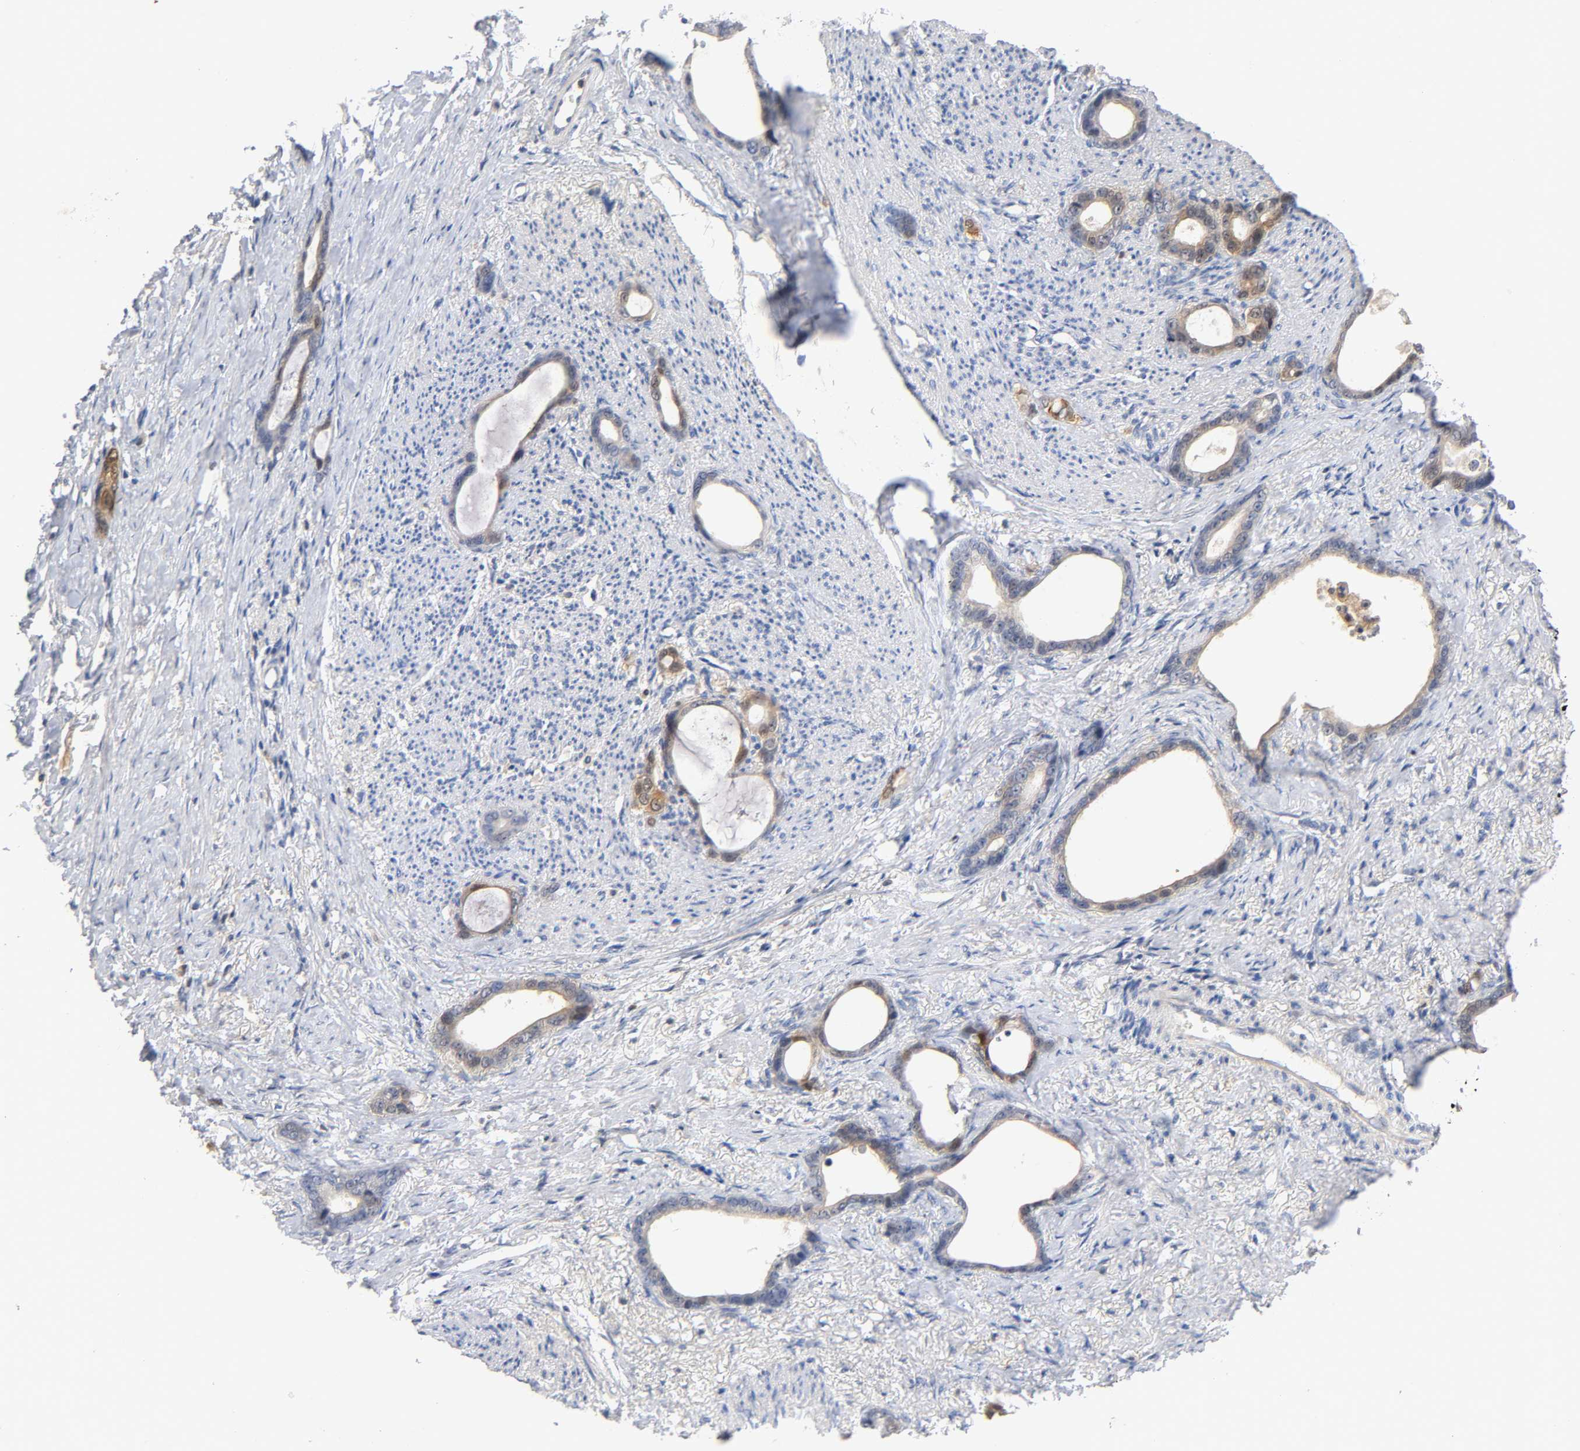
{"staining": {"intensity": "weak", "quantity": ">75%", "location": "cytoplasmic/membranous"}, "tissue": "stomach cancer", "cell_type": "Tumor cells", "image_type": "cancer", "snomed": [{"axis": "morphology", "description": "Adenocarcinoma, NOS"}, {"axis": "topography", "description": "Stomach"}], "caption": "Tumor cells display low levels of weak cytoplasmic/membranous expression in approximately >75% of cells in human stomach adenocarcinoma.", "gene": "IL18", "patient": {"sex": "female", "age": 75}}